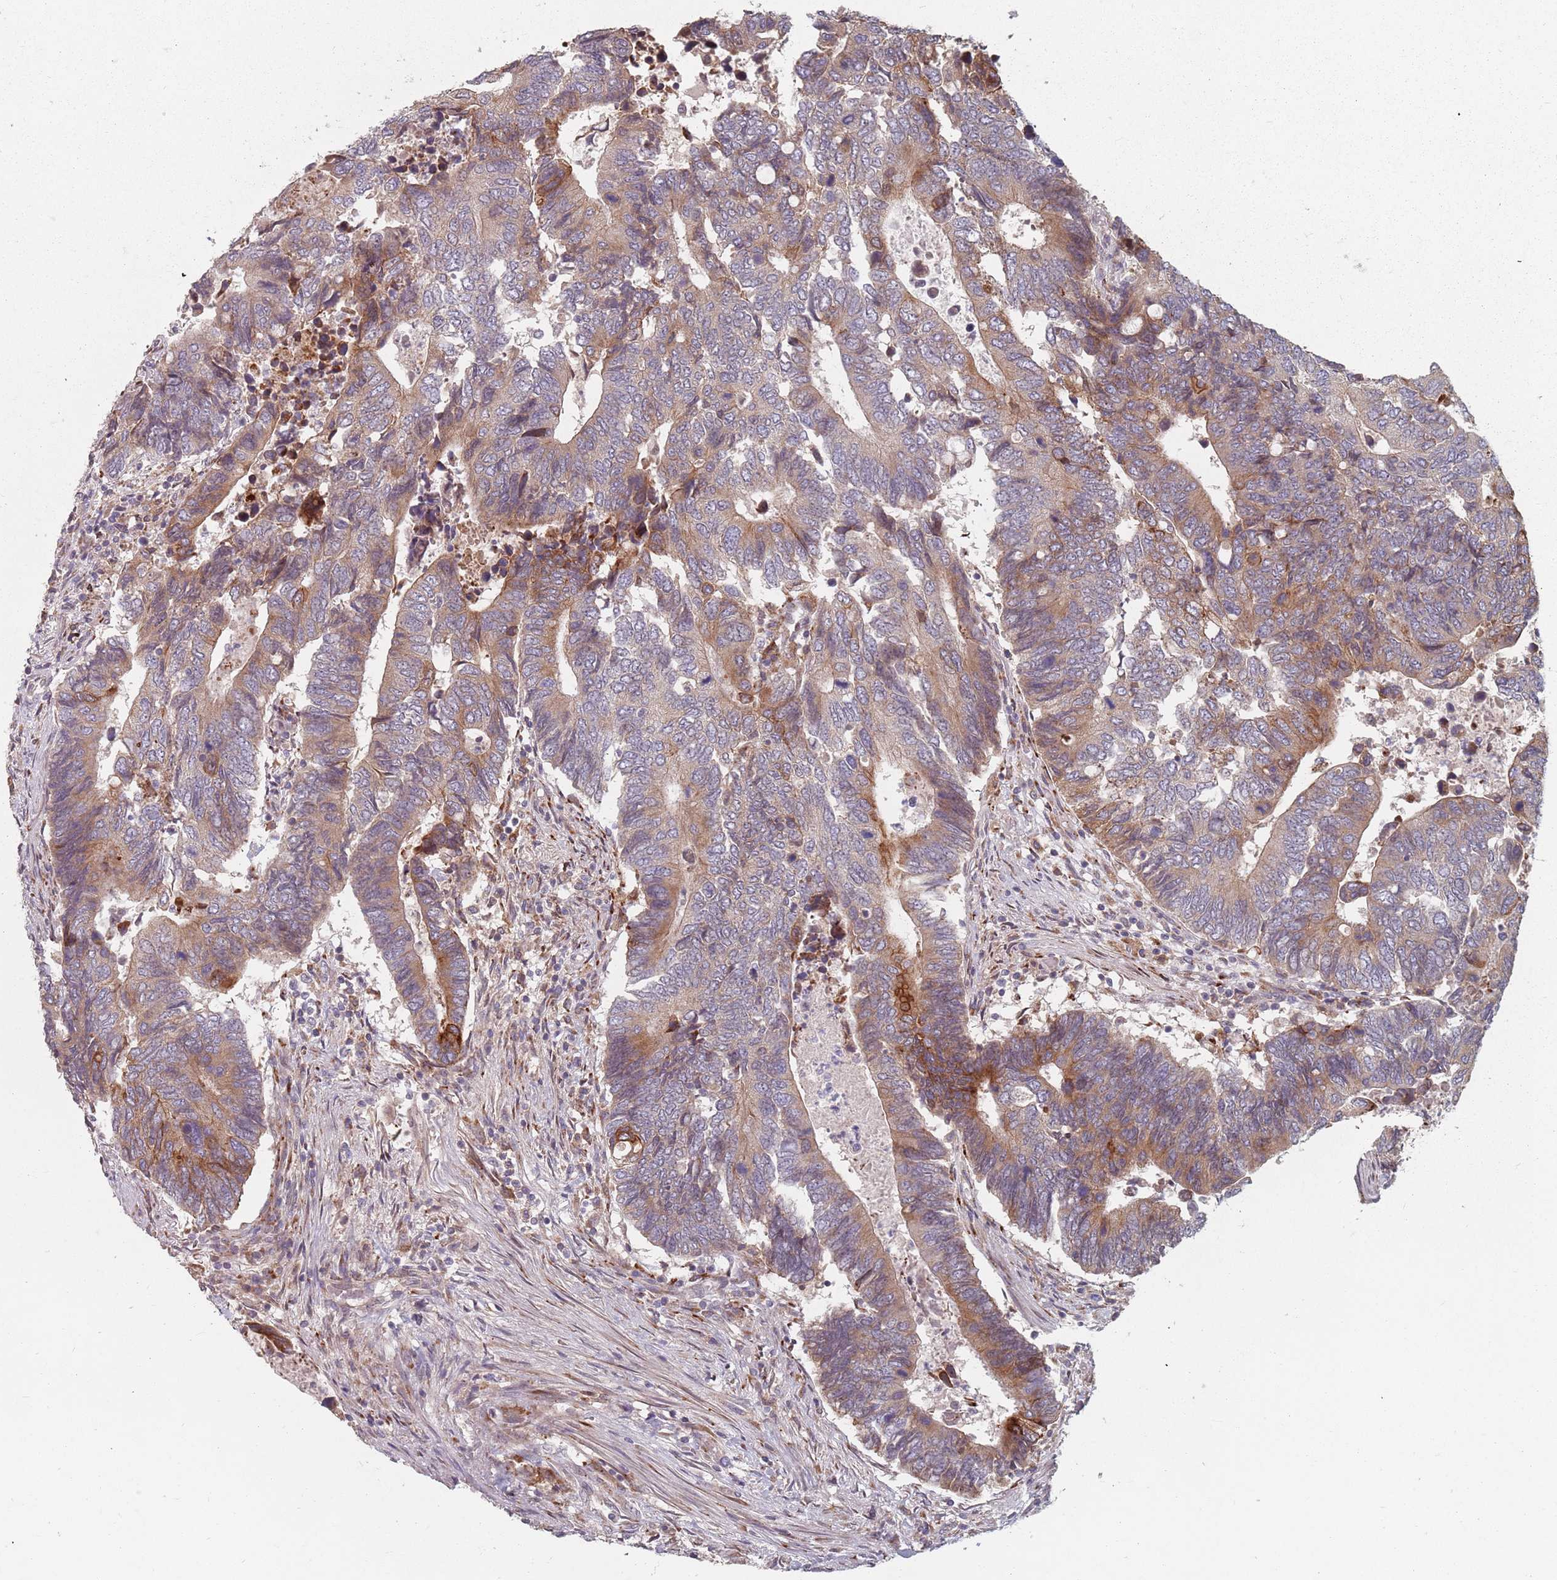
{"staining": {"intensity": "moderate", "quantity": "25%-75%", "location": "cytoplasmic/membranous"}, "tissue": "colorectal cancer", "cell_type": "Tumor cells", "image_type": "cancer", "snomed": [{"axis": "morphology", "description": "Adenocarcinoma, NOS"}, {"axis": "topography", "description": "Colon"}], "caption": "About 25%-75% of tumor cells in colorectal cancer reveal moderate cytoplasmic/membranous protein expression as visualized by brown immunohistochemical staining.", "gene": "ADAL", "patient": {"sex": "male", "age": 87}}